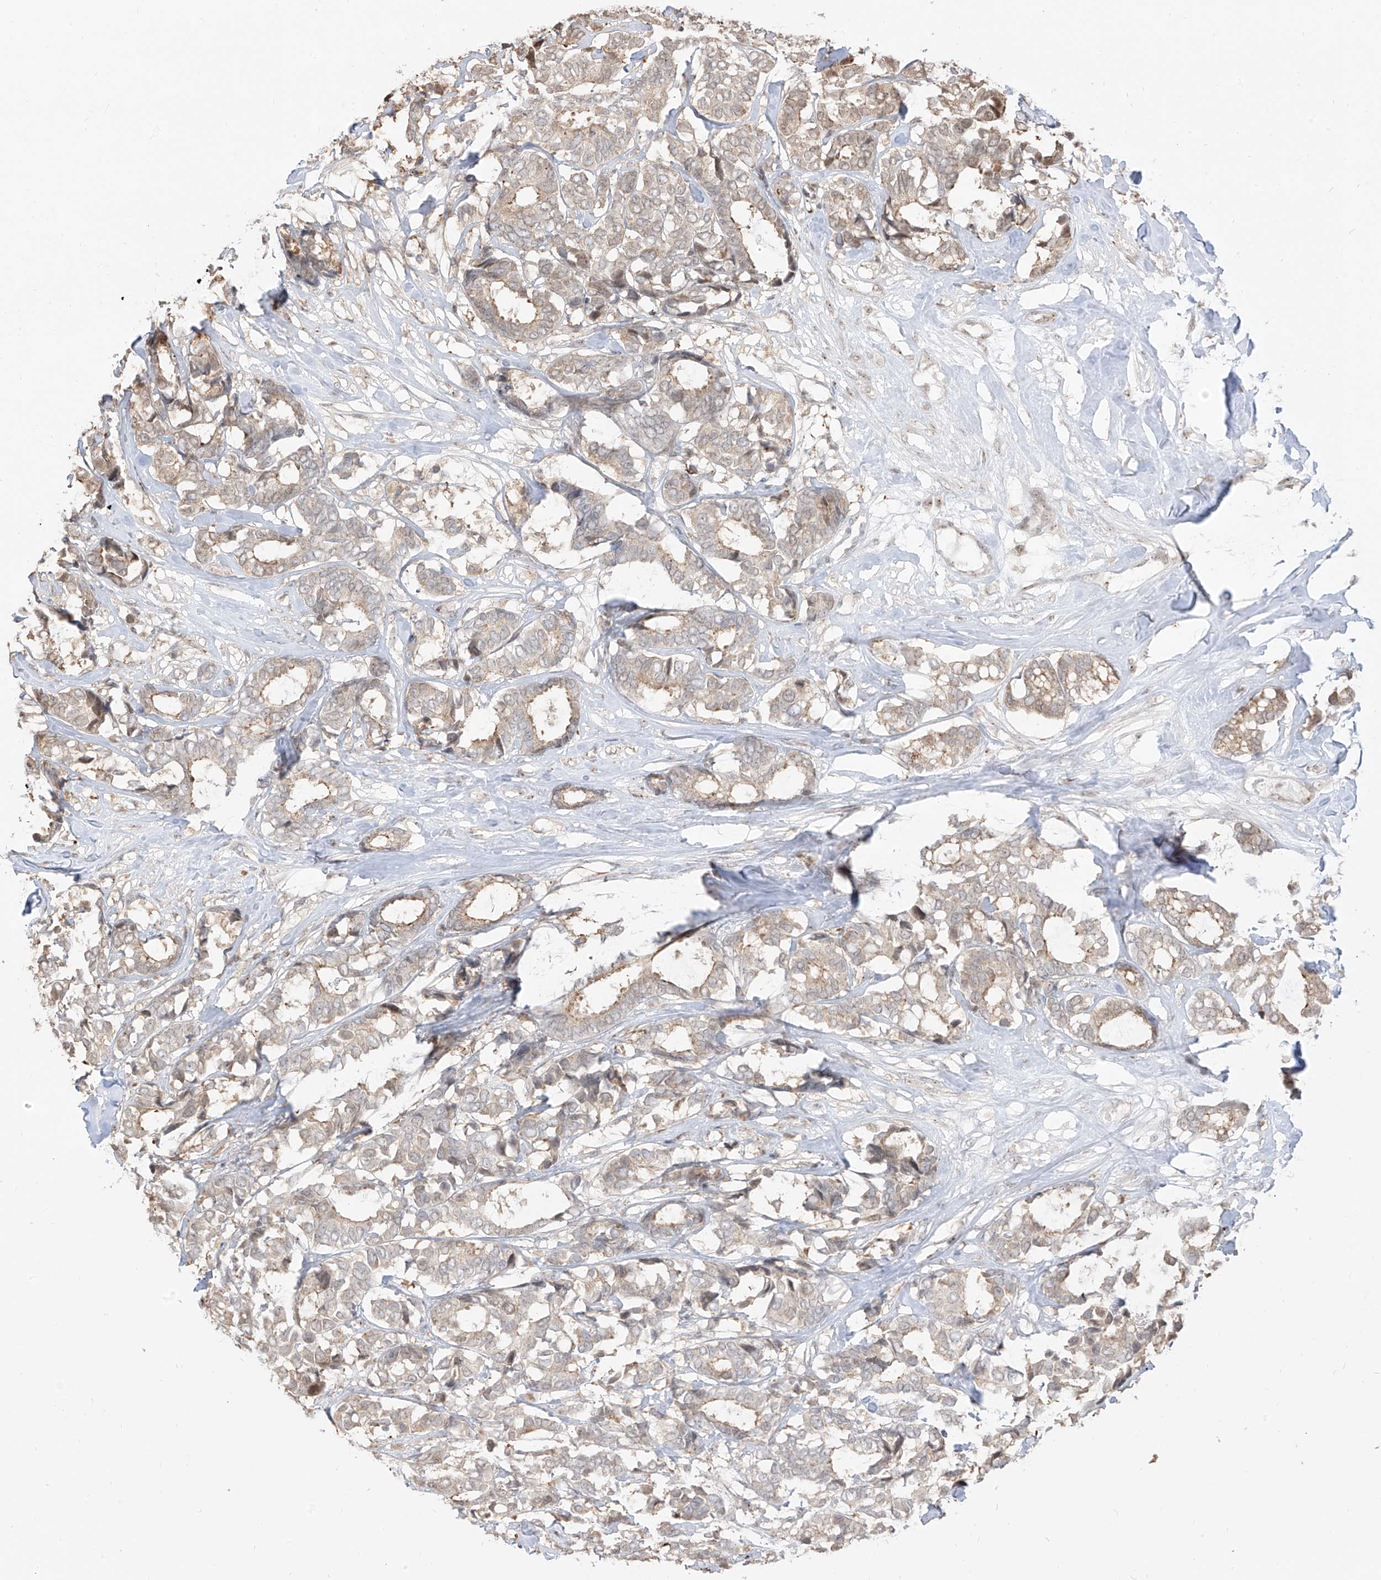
{"staining": {"intensity": "weak", "quantity": "25%-75%", "location": "cytoplasmic/membranous"}, "tissue": "breast cancer", "cell_type": "Tumor cells", "image_type": "cancer", "snomed": [{"axis": "morphology", "description": "Duct carcinoma"}, {"axis": "topography", "description": "Breast"}], "caption": "Breast cancer (intraductal carcinoma) stained with a brown dye displays weak cytoplasmic/membranous positive staining in about 25%-75% of tumor cells.", "gene": "VMP1", "patient": {"sex": "female", "age": 87}}